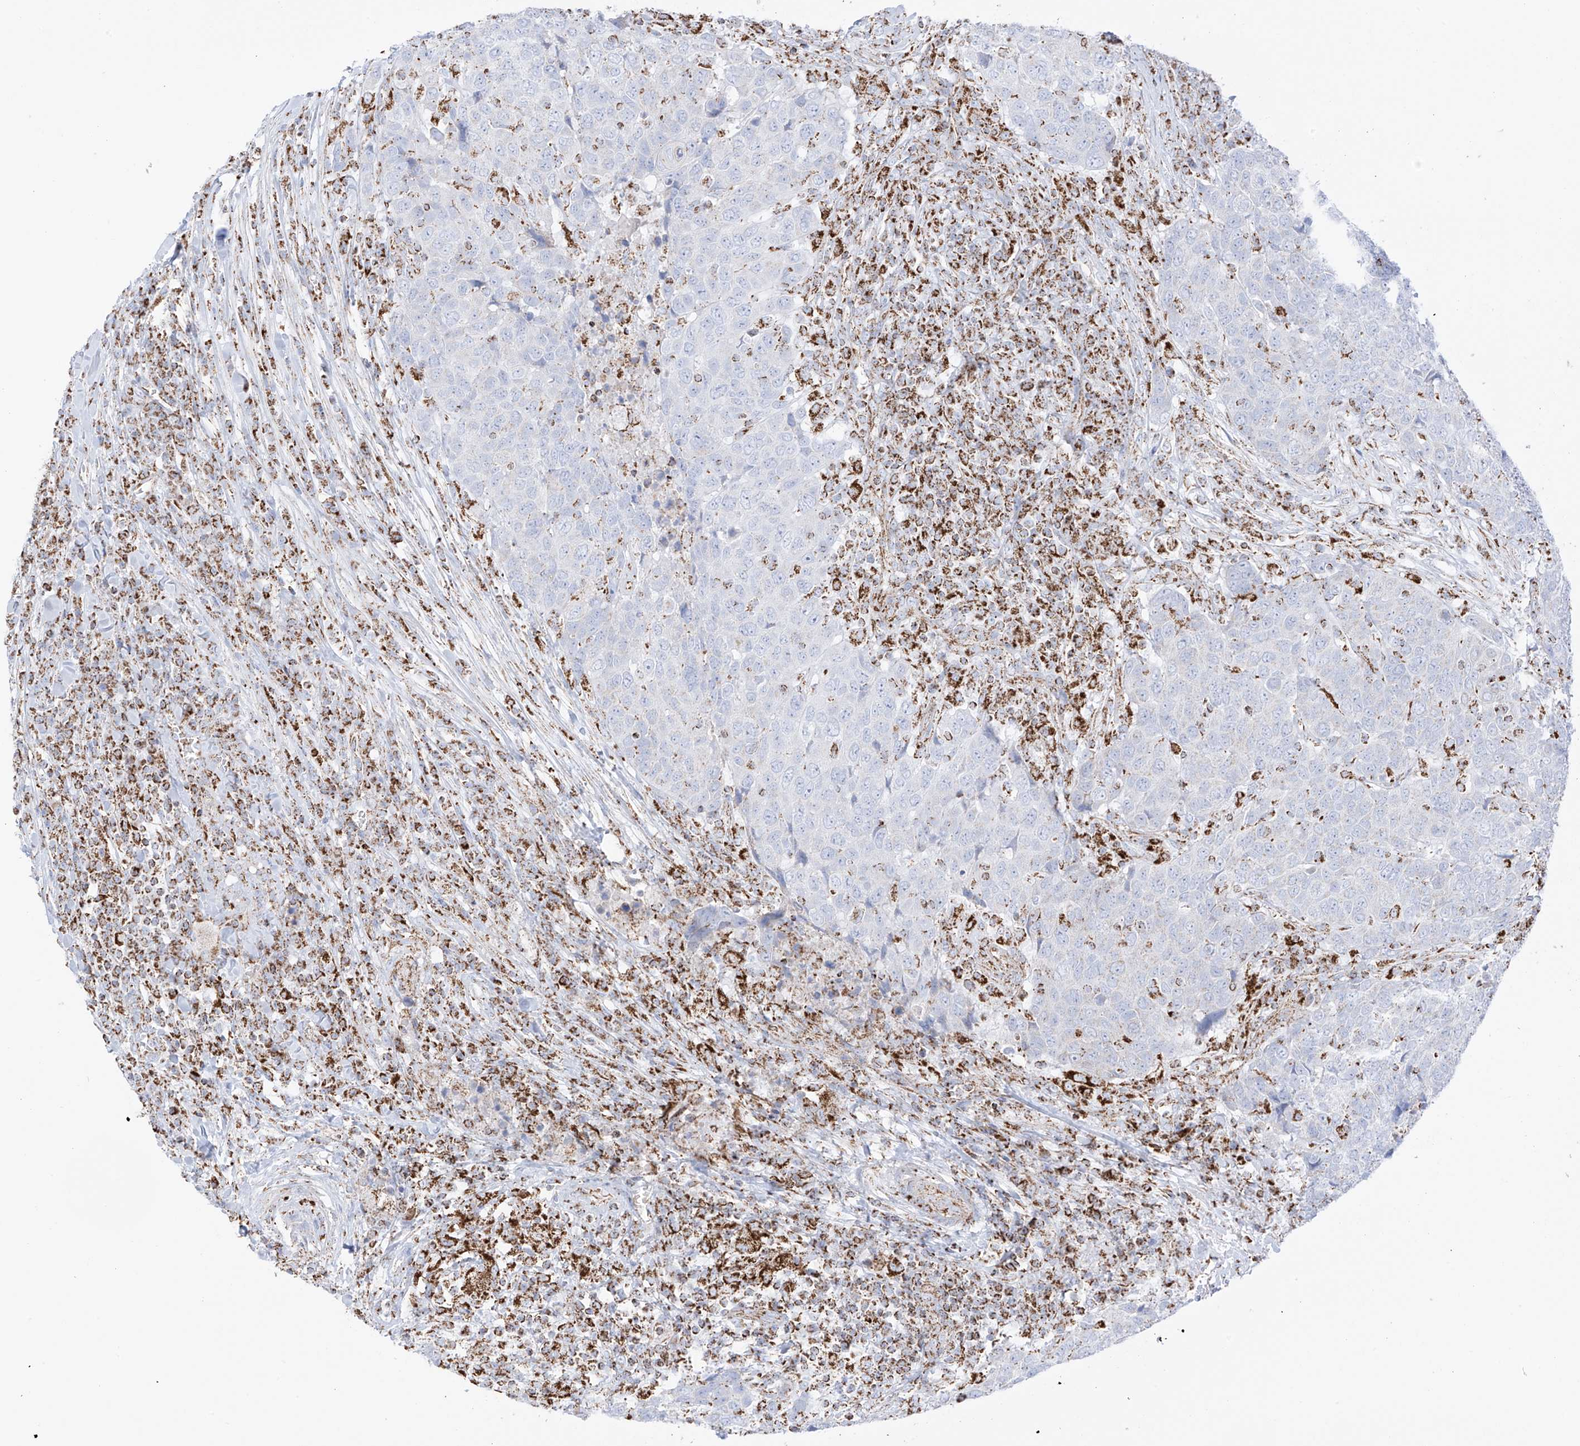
{"staining": {"intensity": "negative", "quantity": "none", "location": "none"}, "tissue": "head and neck cancer", "cell_type": "Tumor cells", "image_type": "cancer", "snomed": [{"axis": "morphology", "description": "Squamous cell carcinoma, NOS"}, {"axis": "topography", "description": "Head-Neck"}], "caption": "Protein analysis of head and neck squamous cell carcinoma shows no significant positivity in tumor cells.", "gene": "XKR3", "patient": {"sex": "male", "age": 66}}